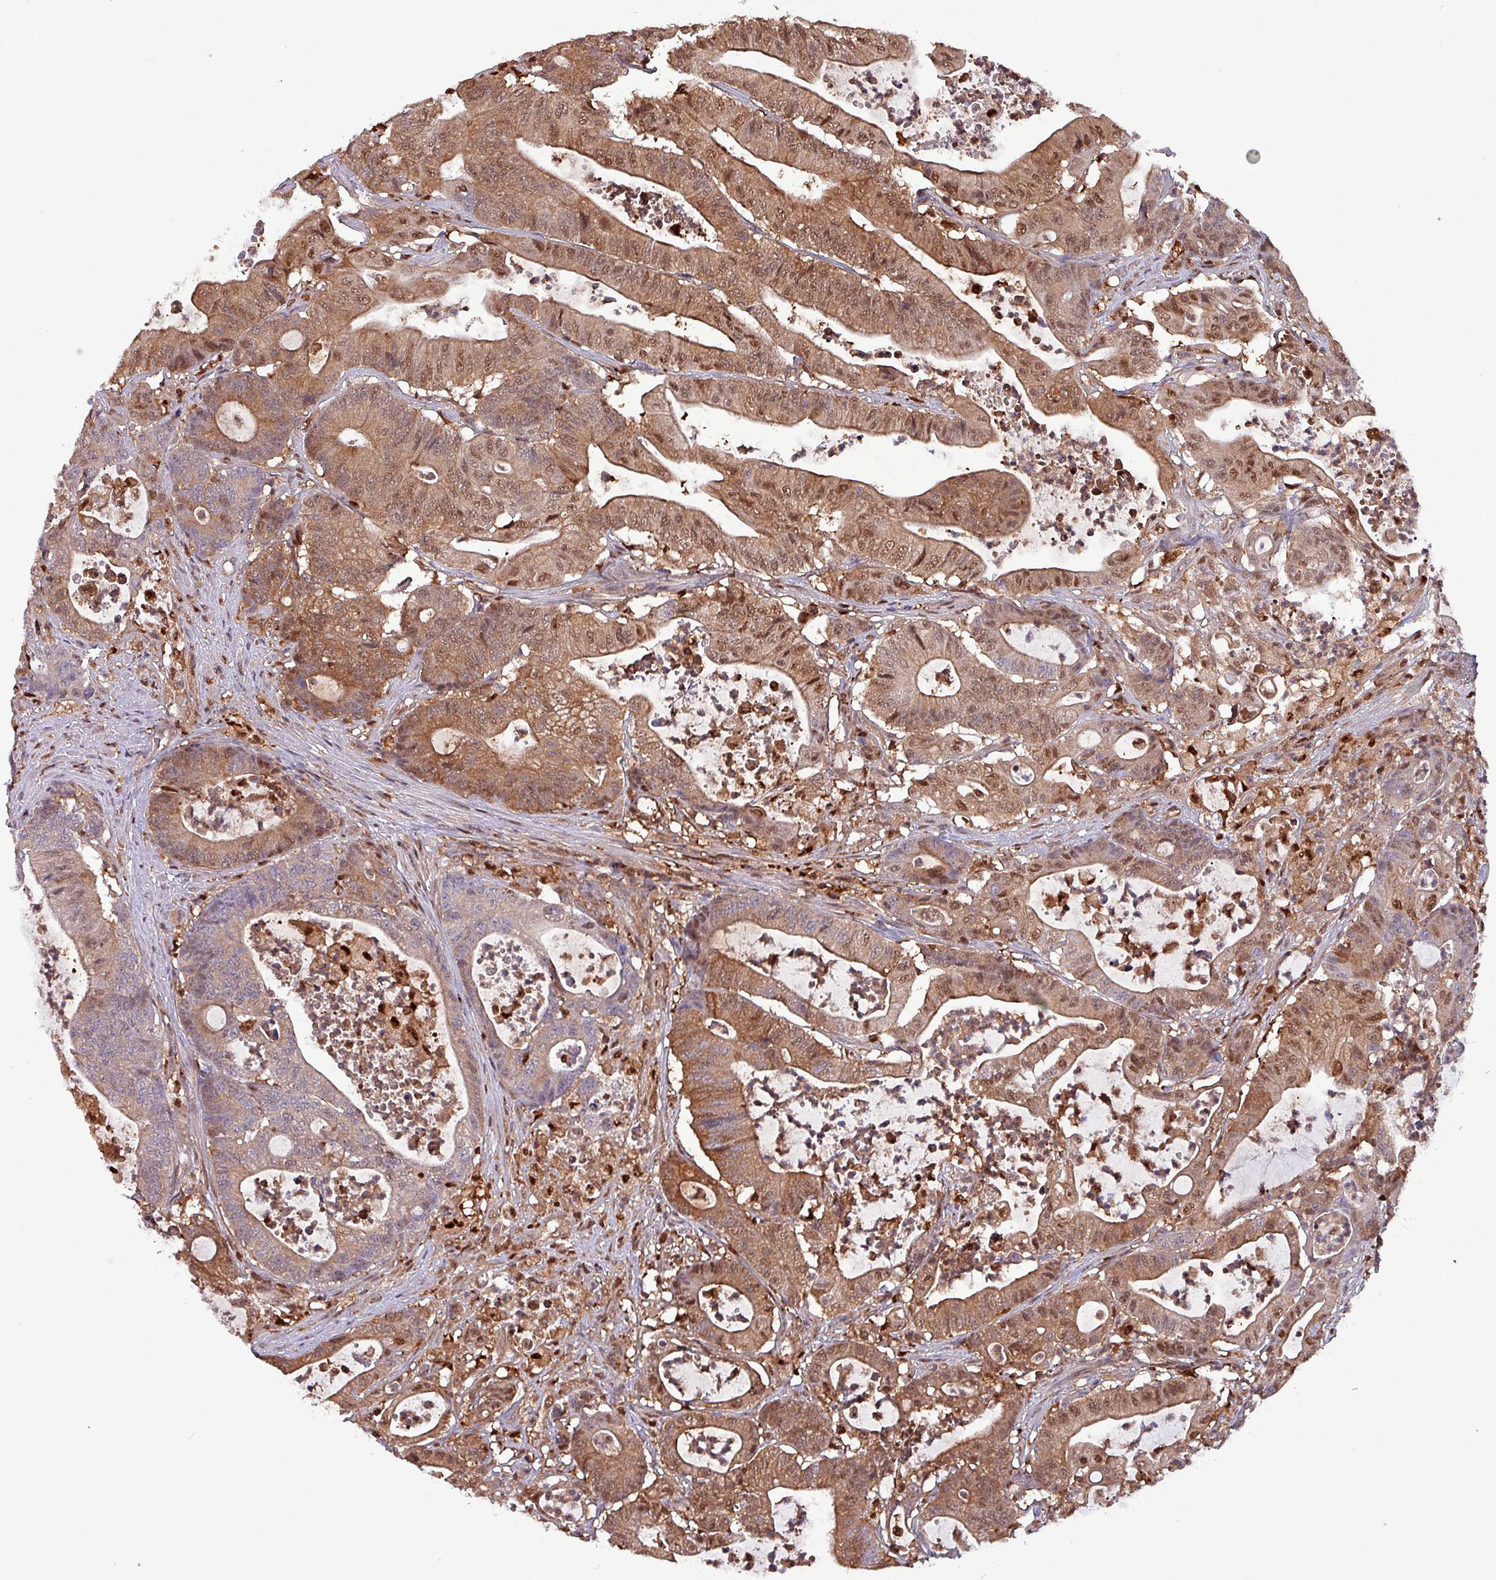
{"staining": {"intensity": "moderate", "quantity": ">75%", "location": "cytoplasmic/membranous,nuclear"}, "tissue": "colorectal cancer", "cell_type": "Tumor cells", "image_type": "cancer", "snomed": [{"axis": "morphology", "description": "Adenocarcinoma, NOS"}, {"axis": "topography", "description": "Colon"}], "caption": "Human colorectal adenocarcinoma stained with a brown dye displays moderate cytoplasmic/membranous and nuclear positive staining in approximately >75% of tumor cells.", "gene": "PSMB8", "patient": {"sex": "female", "age": 84}}